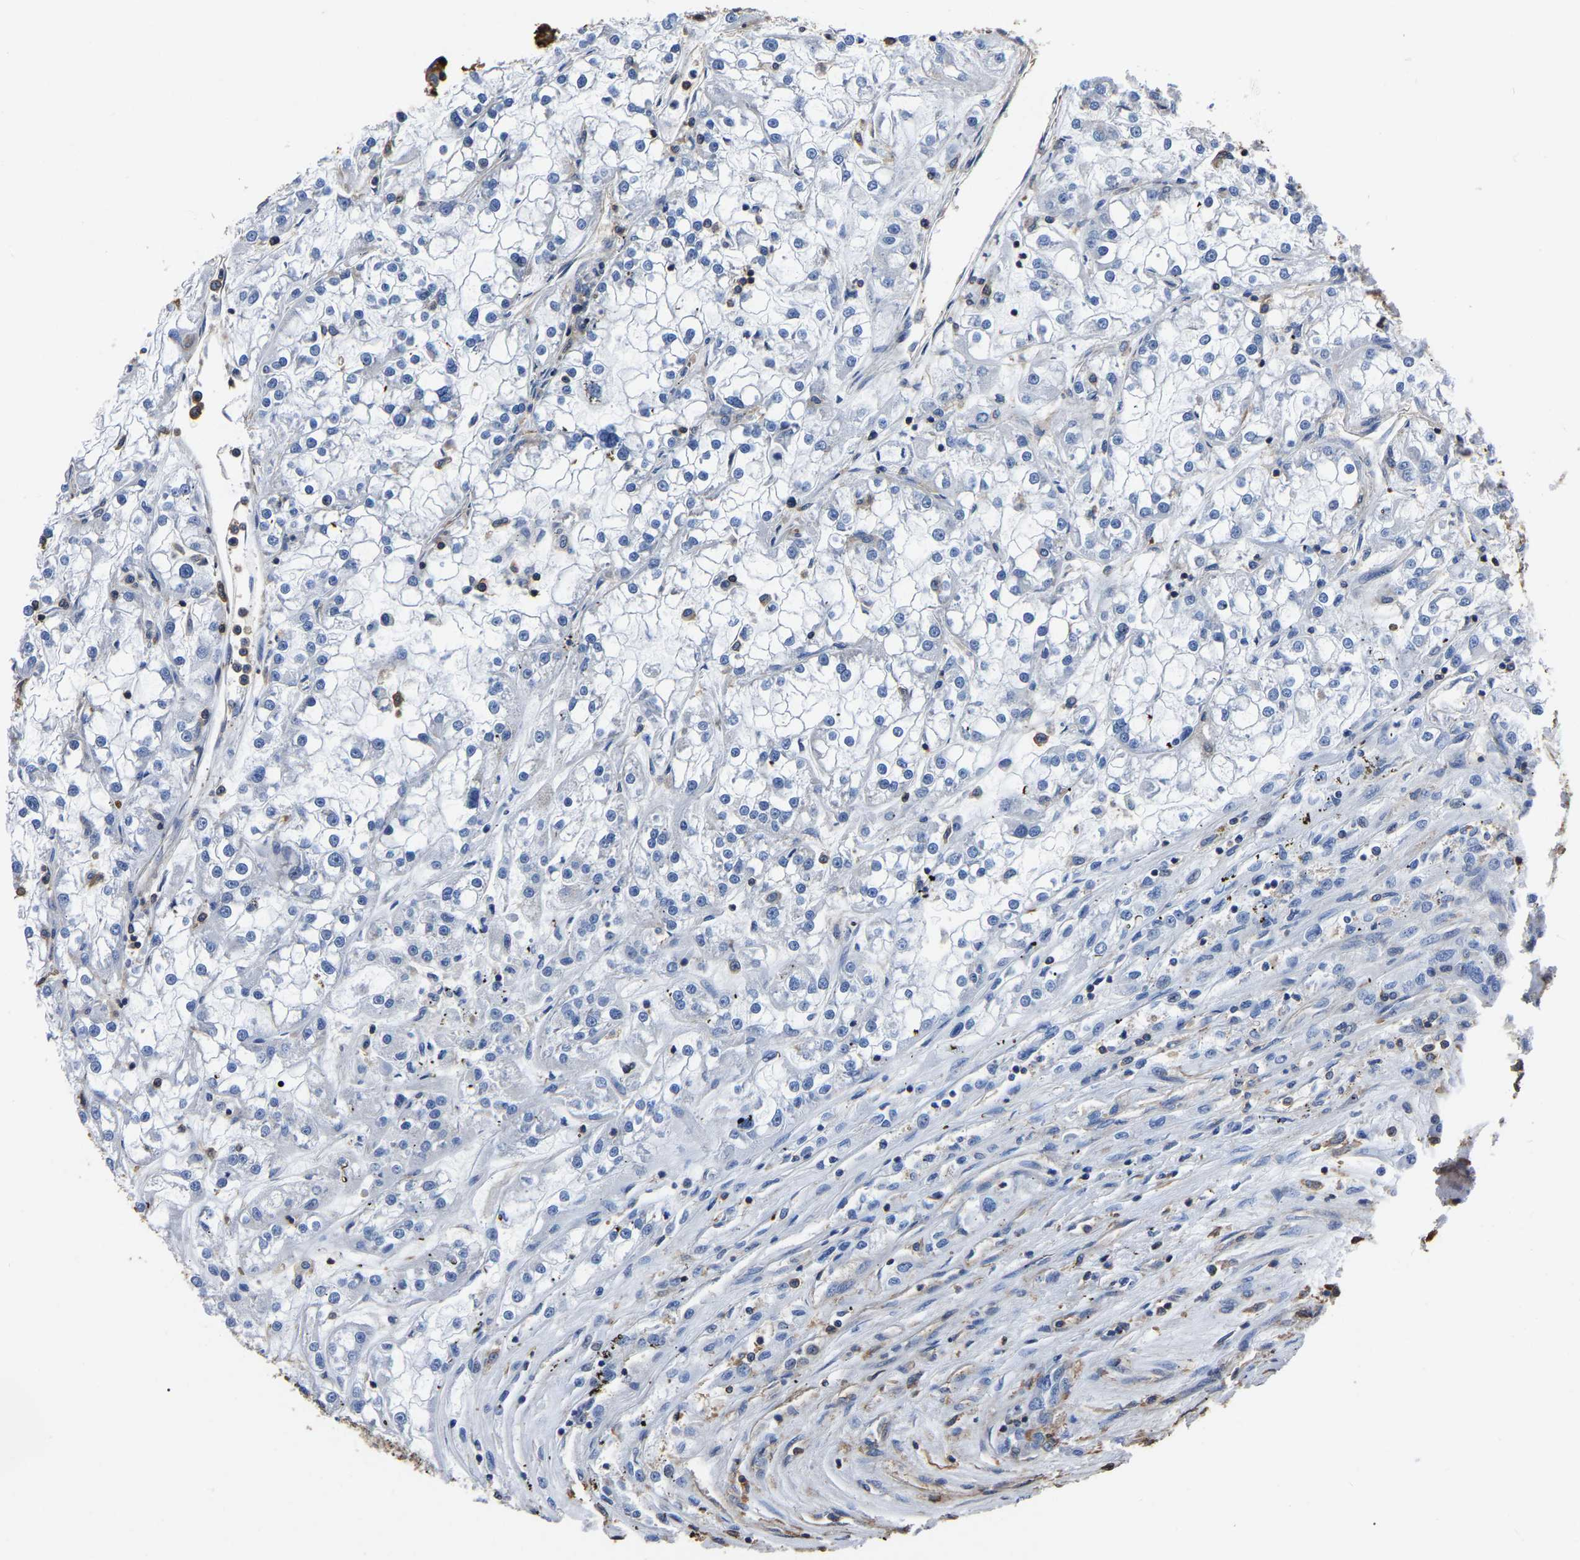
{"staining": {"intensity": "negative", "quantity": "none", "location": "none"}, "tissue": "renal cancer", "cell_type": "Tumor cells", "image_type": "cancer", "snomed": [{"axis": "morphology", "description": "Adenocarcinoma, NOS"}, {"axis": "topography", "description": "Kidney"}], "caption": "DAB immunohistochemical staining of human renal cancer displays no significant staining in tumor cells.", "gene": "ARMT1", "patient": {"sex": "female", "age": 52}}